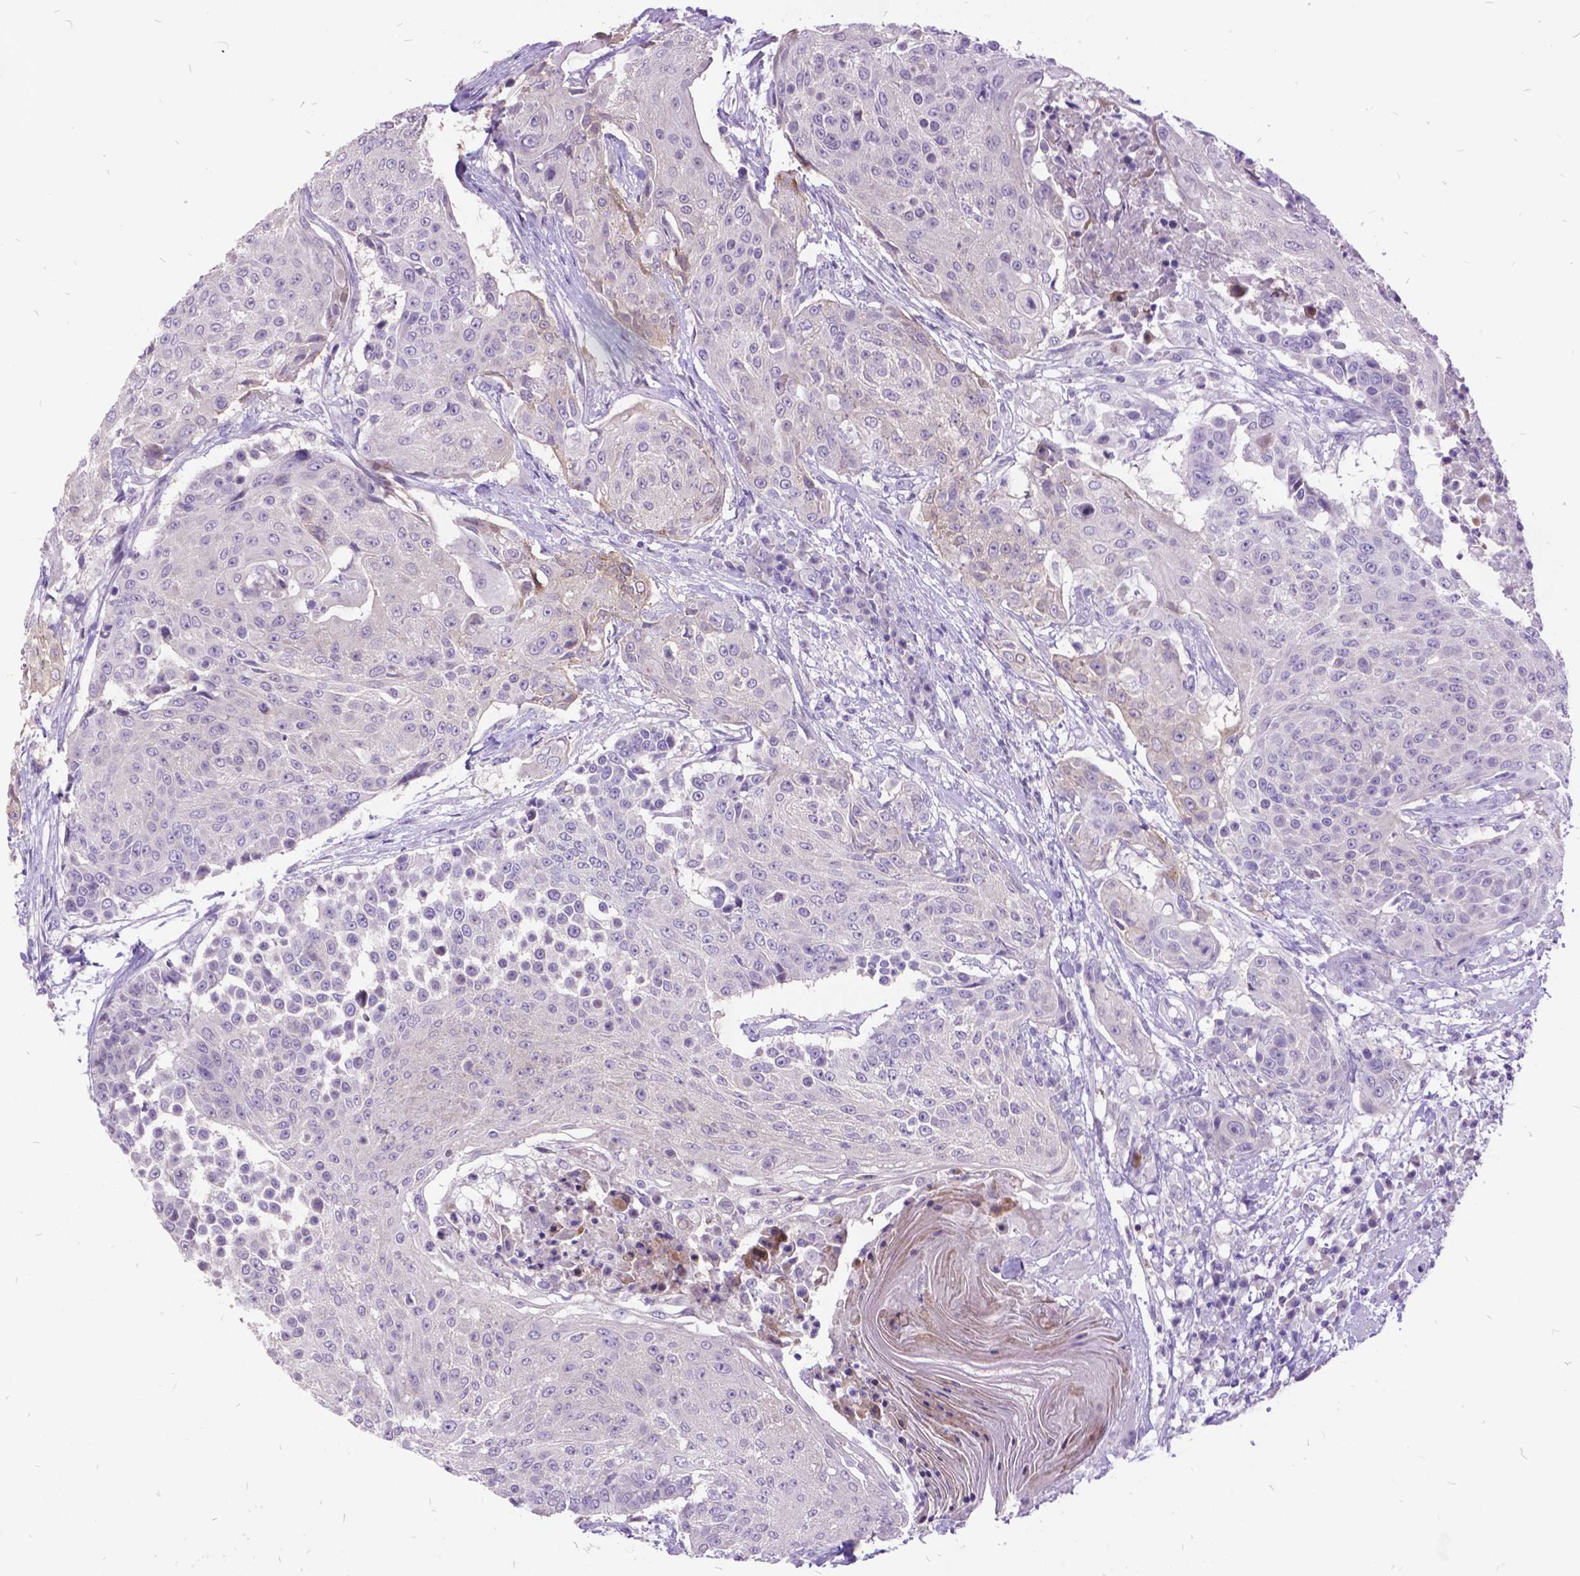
{"staining": {"intensity": "negative", "quantity": "none", "location": "none"}, "tissue": "urothelial cancer", "cell_type": "Tumor cells", "image_type": "cancer", "snomed": [{"axis": "morphology", "description": "Urothelial carcinoma, High grade"}, {"axis": "topography", "description": "Urinary bladder"}], "caption": "Protein analysis of high-grade urothelial carcinoma shows no significant staining in tumor cells. Nuclei are stained in blue.", "gene": "ITGB6", "patient": {"sex": "female", "age": 63}}